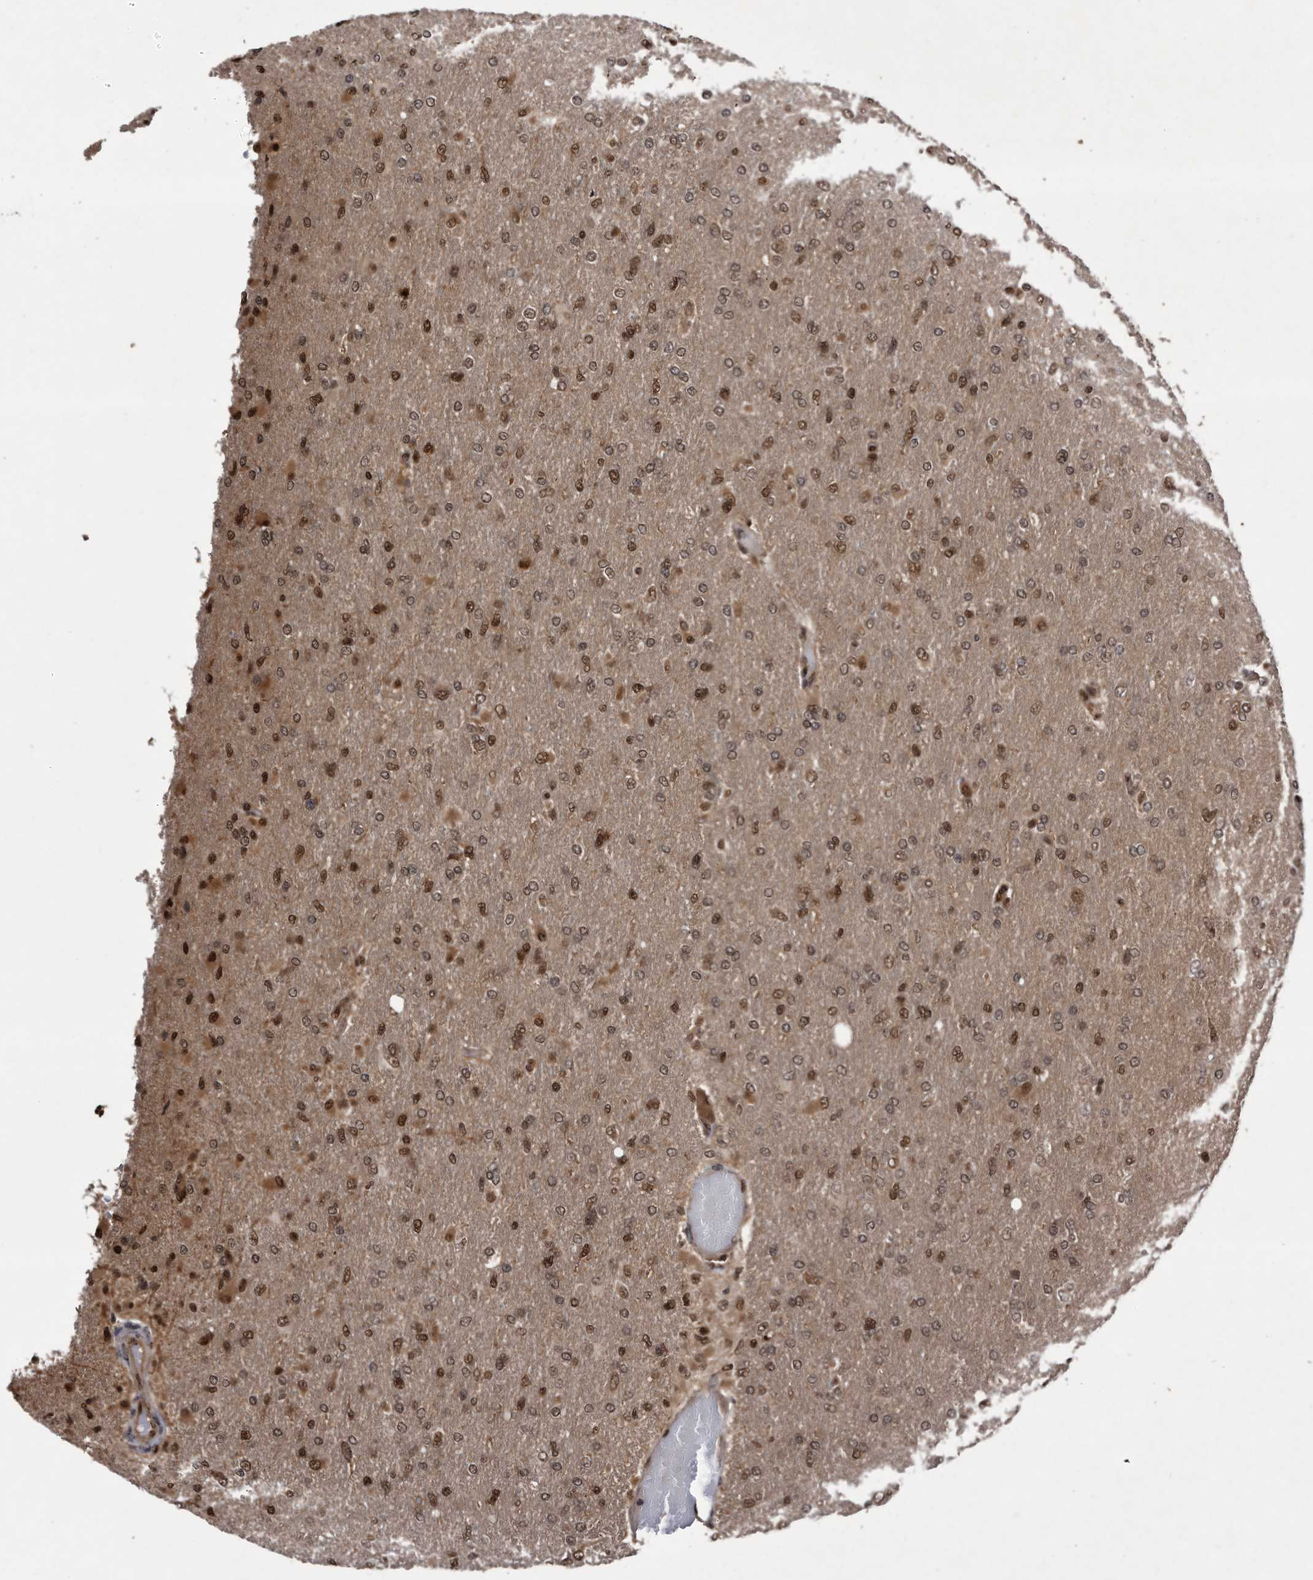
{"staining": {"intensity": "moderate", "quantity": ">75%", "location": "nuclear"}, "tissue": "glioma", "cell_type": "Tumor cells", "image_type": "cancer", "snomed": [{"axis": "morphology", "description": "Glioma, malignant, High grade"}, {"axis": "topography", "description": "Cerebral cortex"}], "caption": "Malignant glioma (high-grade) stained with immunohistochemistry exhibits moderate nuclear positivity in approximately >75% of tumor cells.", "gene": "RAD23B", "patient": {"sex": "female", "age": 36}}